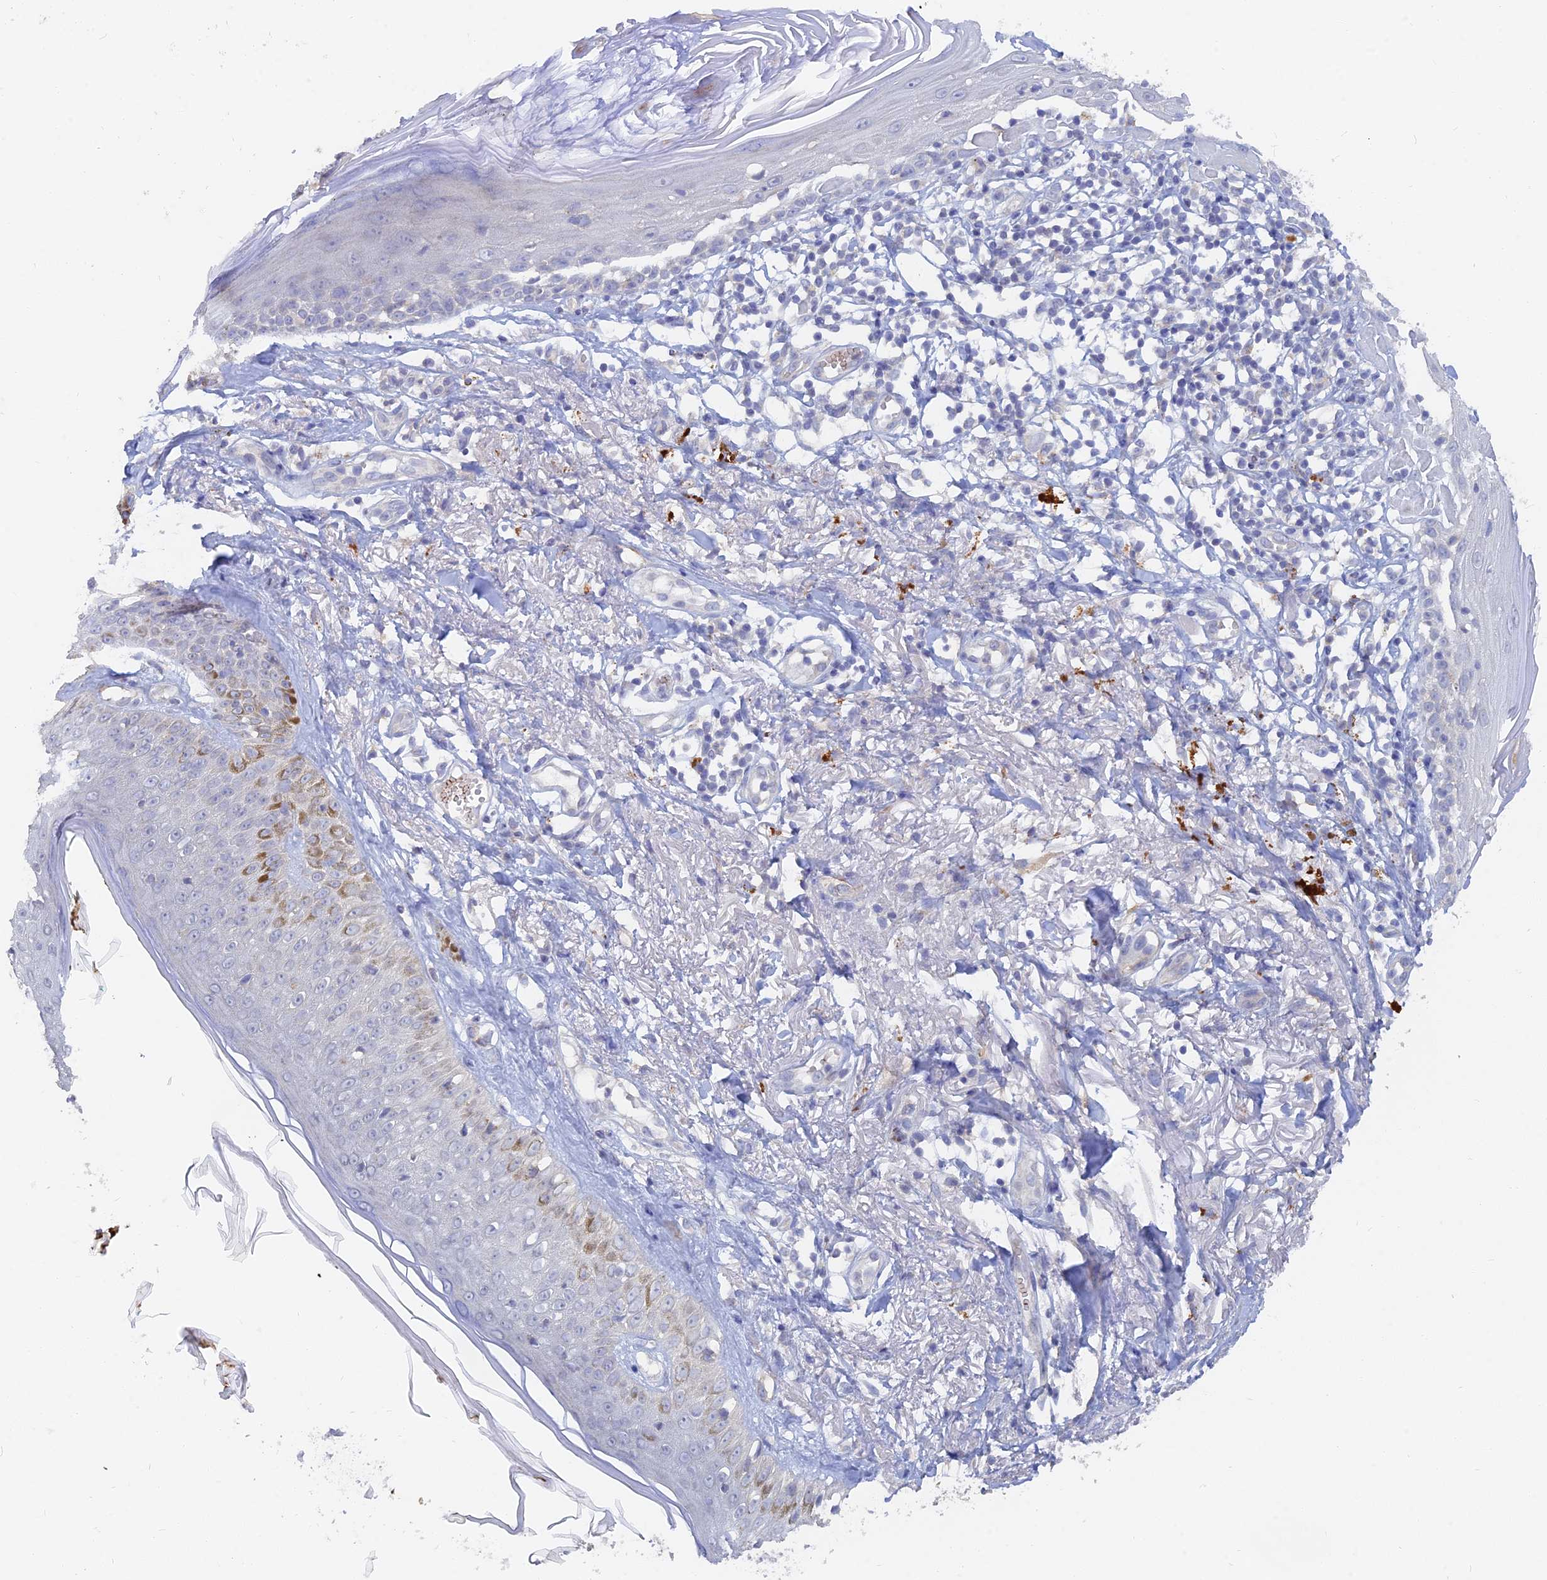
{"staining": {"intensity": "negative", "quantity": "none", "location": "none"}, "tissue": "melanoma", "cell_type": "Tumor cells", "image_type": "cancer", "snomed": [{"axis": "morphology", "description": "Malignant melanoma, NOS"}, {"axis": "topography", "description": "Skin"}], "caption": "High power microscopy histopathology image of an IHC micrograph of malignant melanoma, revealing no significant positivity in tumor cells.", "gene": "ARRDC1", "patient": {"sex": "female", "age": 94}}